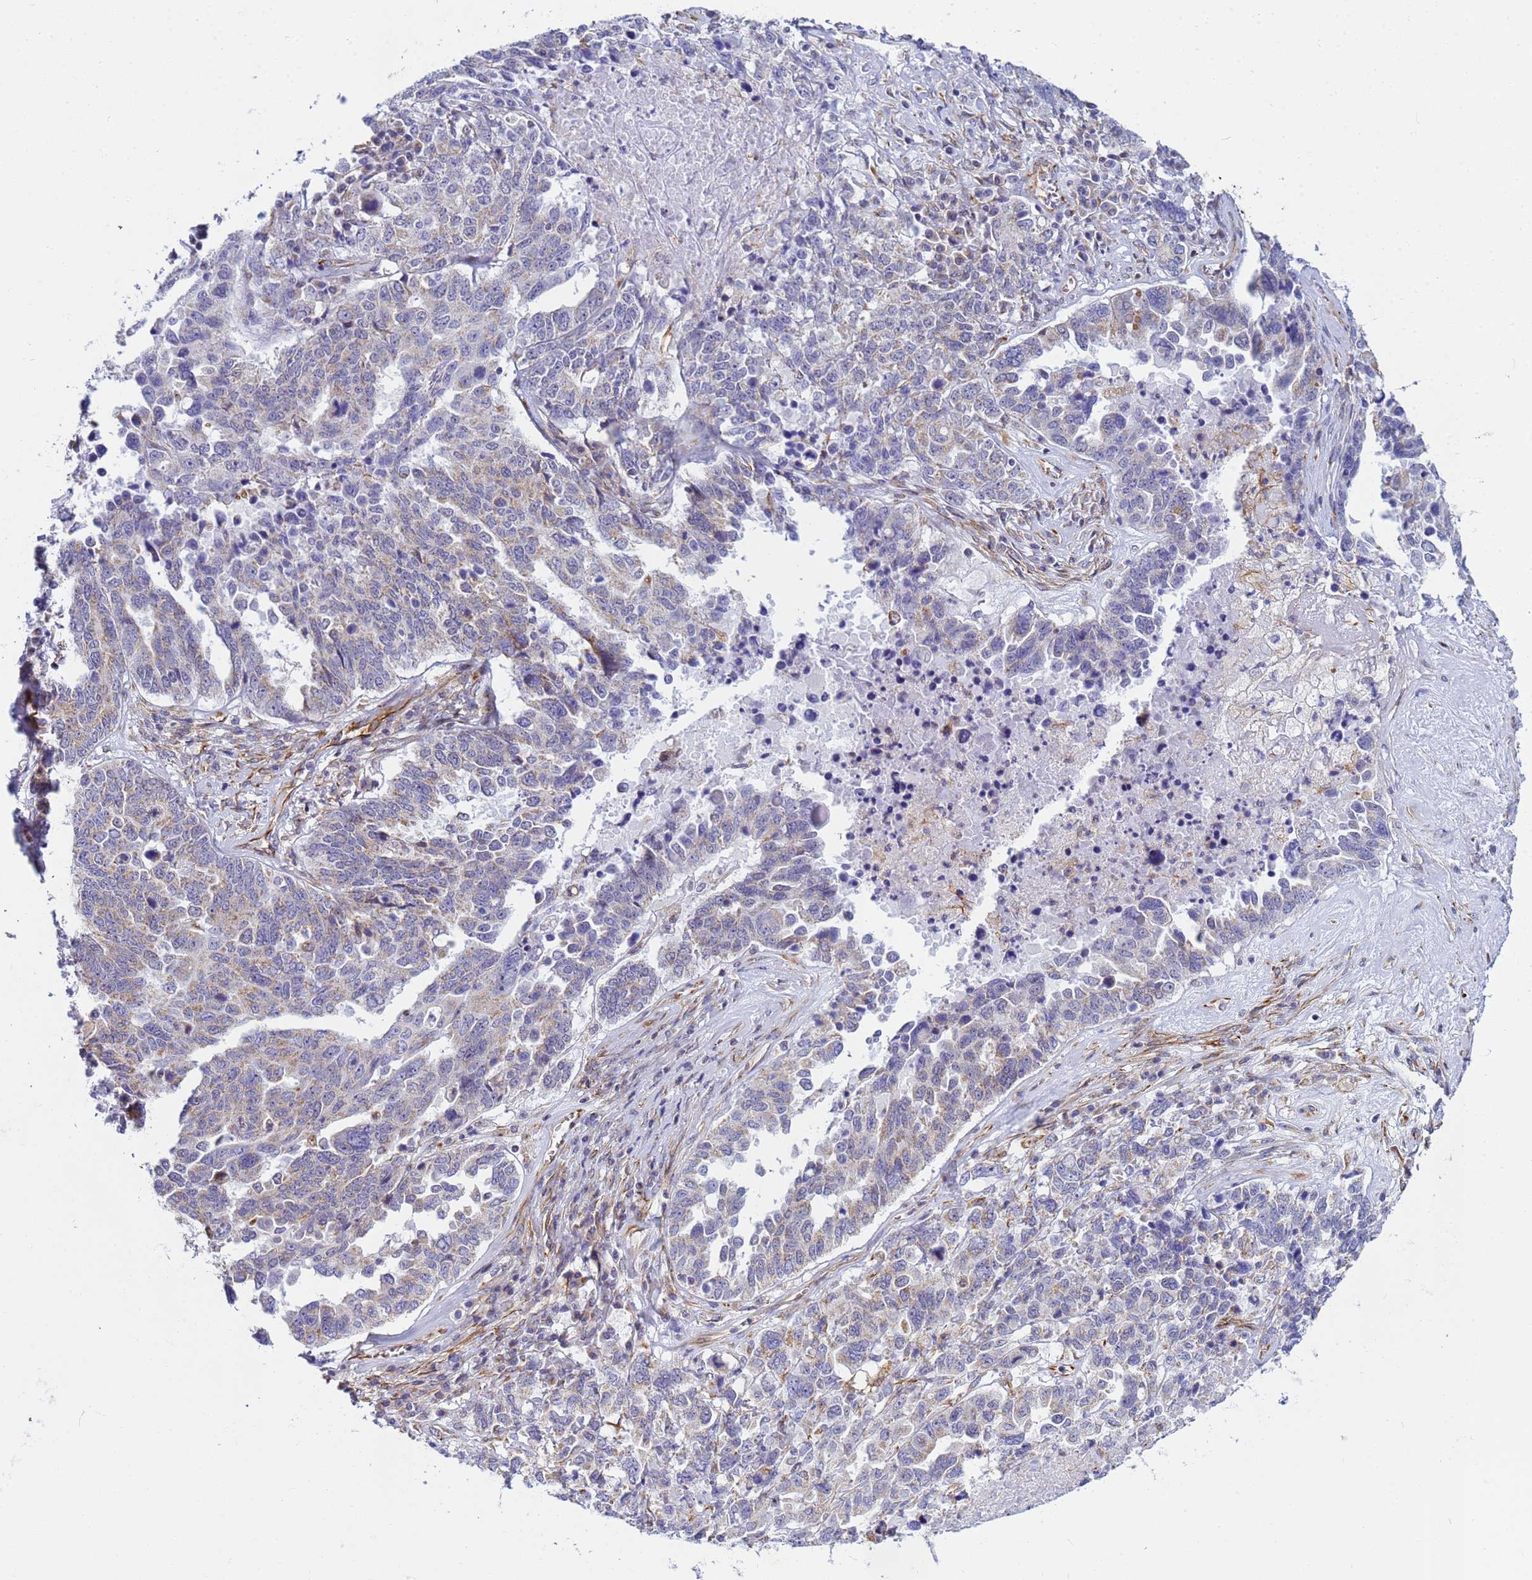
{"staining": {"intensity": "weak", "quantity": "<25%", "location": "cytoplasmic/membranous"}, "tissue": "ovarian cancer", "cell_type": "Tumor cells", "image_type": "cancer", "snomed": [{"axis": "morphology", "description": "Carcinoma, endometroid"}, {"axis": "topography", "description": "Ovary"}], "caption": "Immunohistochemical staining of ovarian endometroid carcinoma reveals no significant staining in tumor cells.", "gene": "UBXN2B", "patient": {"sex": "female", "age": 62}}